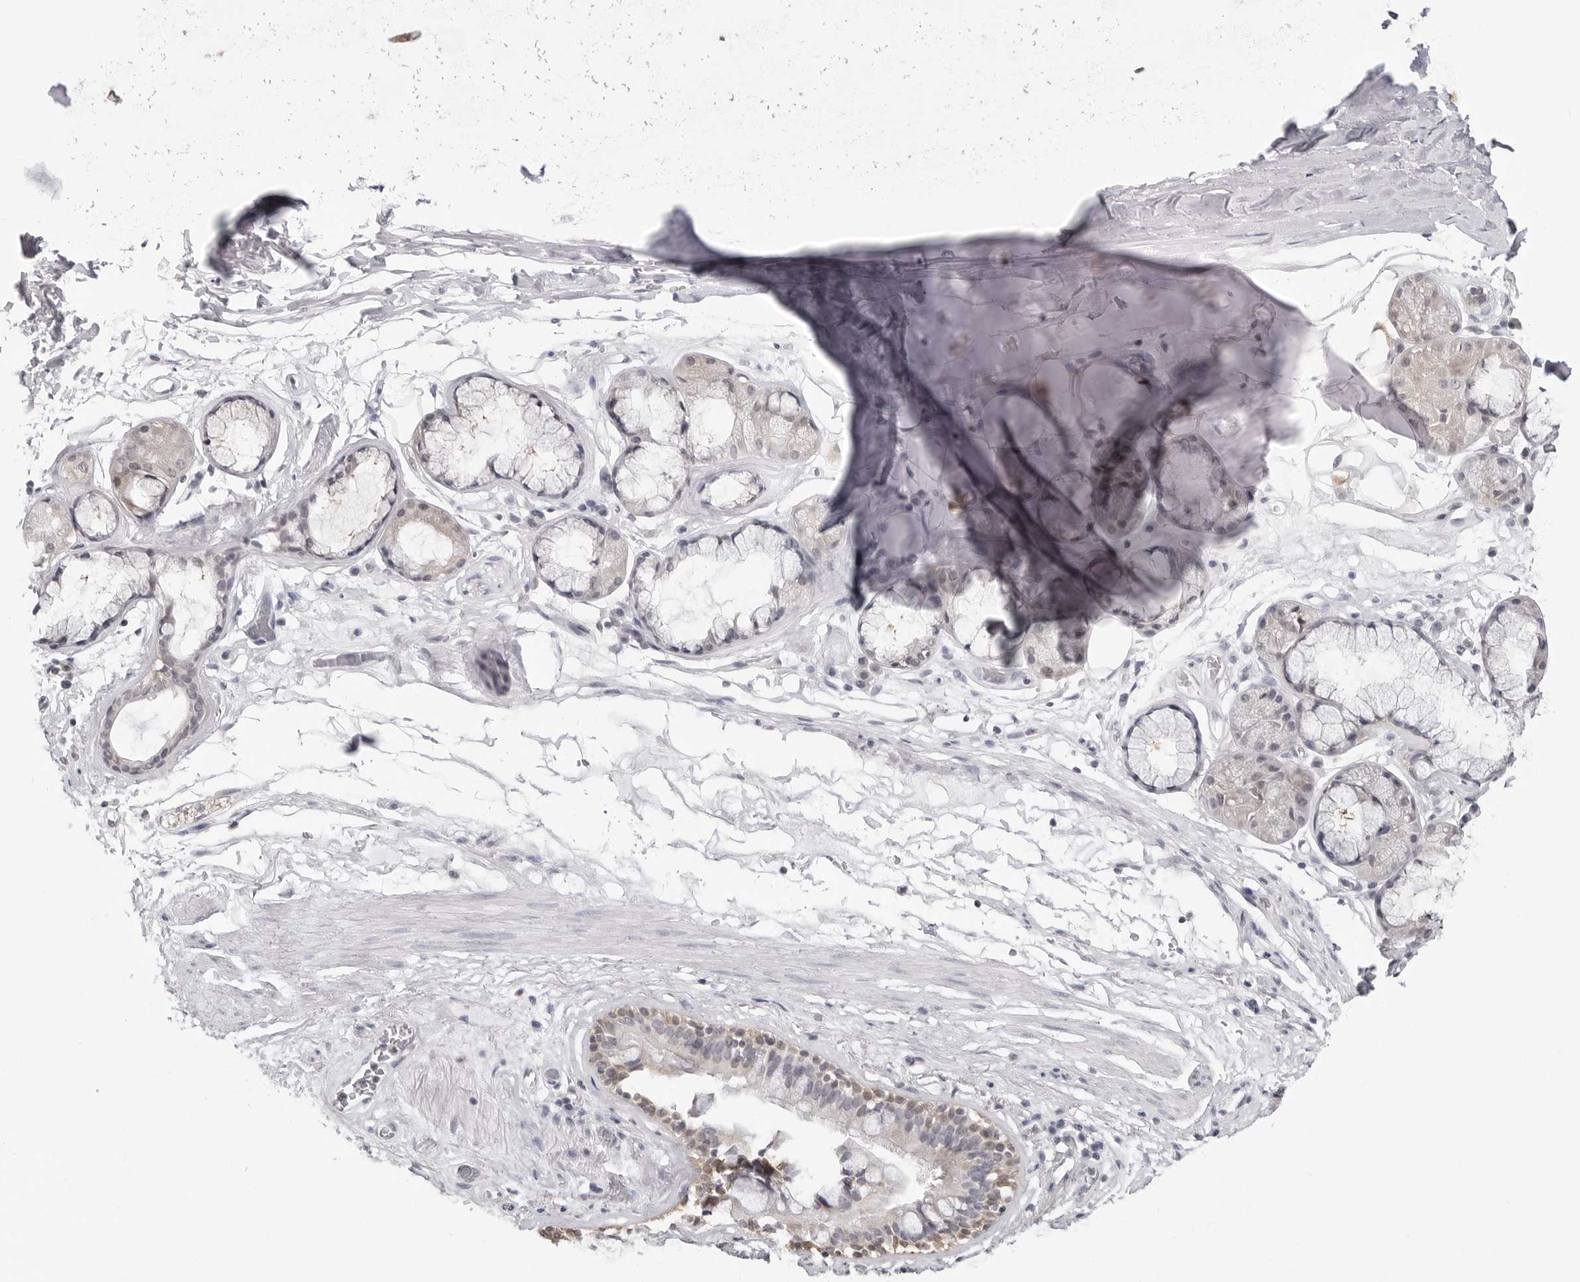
{"staining": {"intensity": "negative", "quantity": "none", "location": "none"}, "tissue": "adipose tissue", "cell_type": "Adipocytes", "image_type": "normal", "snomed": [{"axis": "morphology", "description": "Normal tissue, NOS"}, {"axis": "topography", "description": "Cartilage tissue"}], "caption": "Immunohistochemistry micrograph of normal adipose tissue: adipose tissue stained with DAB demonstrates no significant protein expression in adipocytes. (DAB (3,3'-diaminobenzidine) immunohistochemistry (IHC), high magnification).", "gene": "YWHAG", "patient": {"sex": "female", "age": 63}}